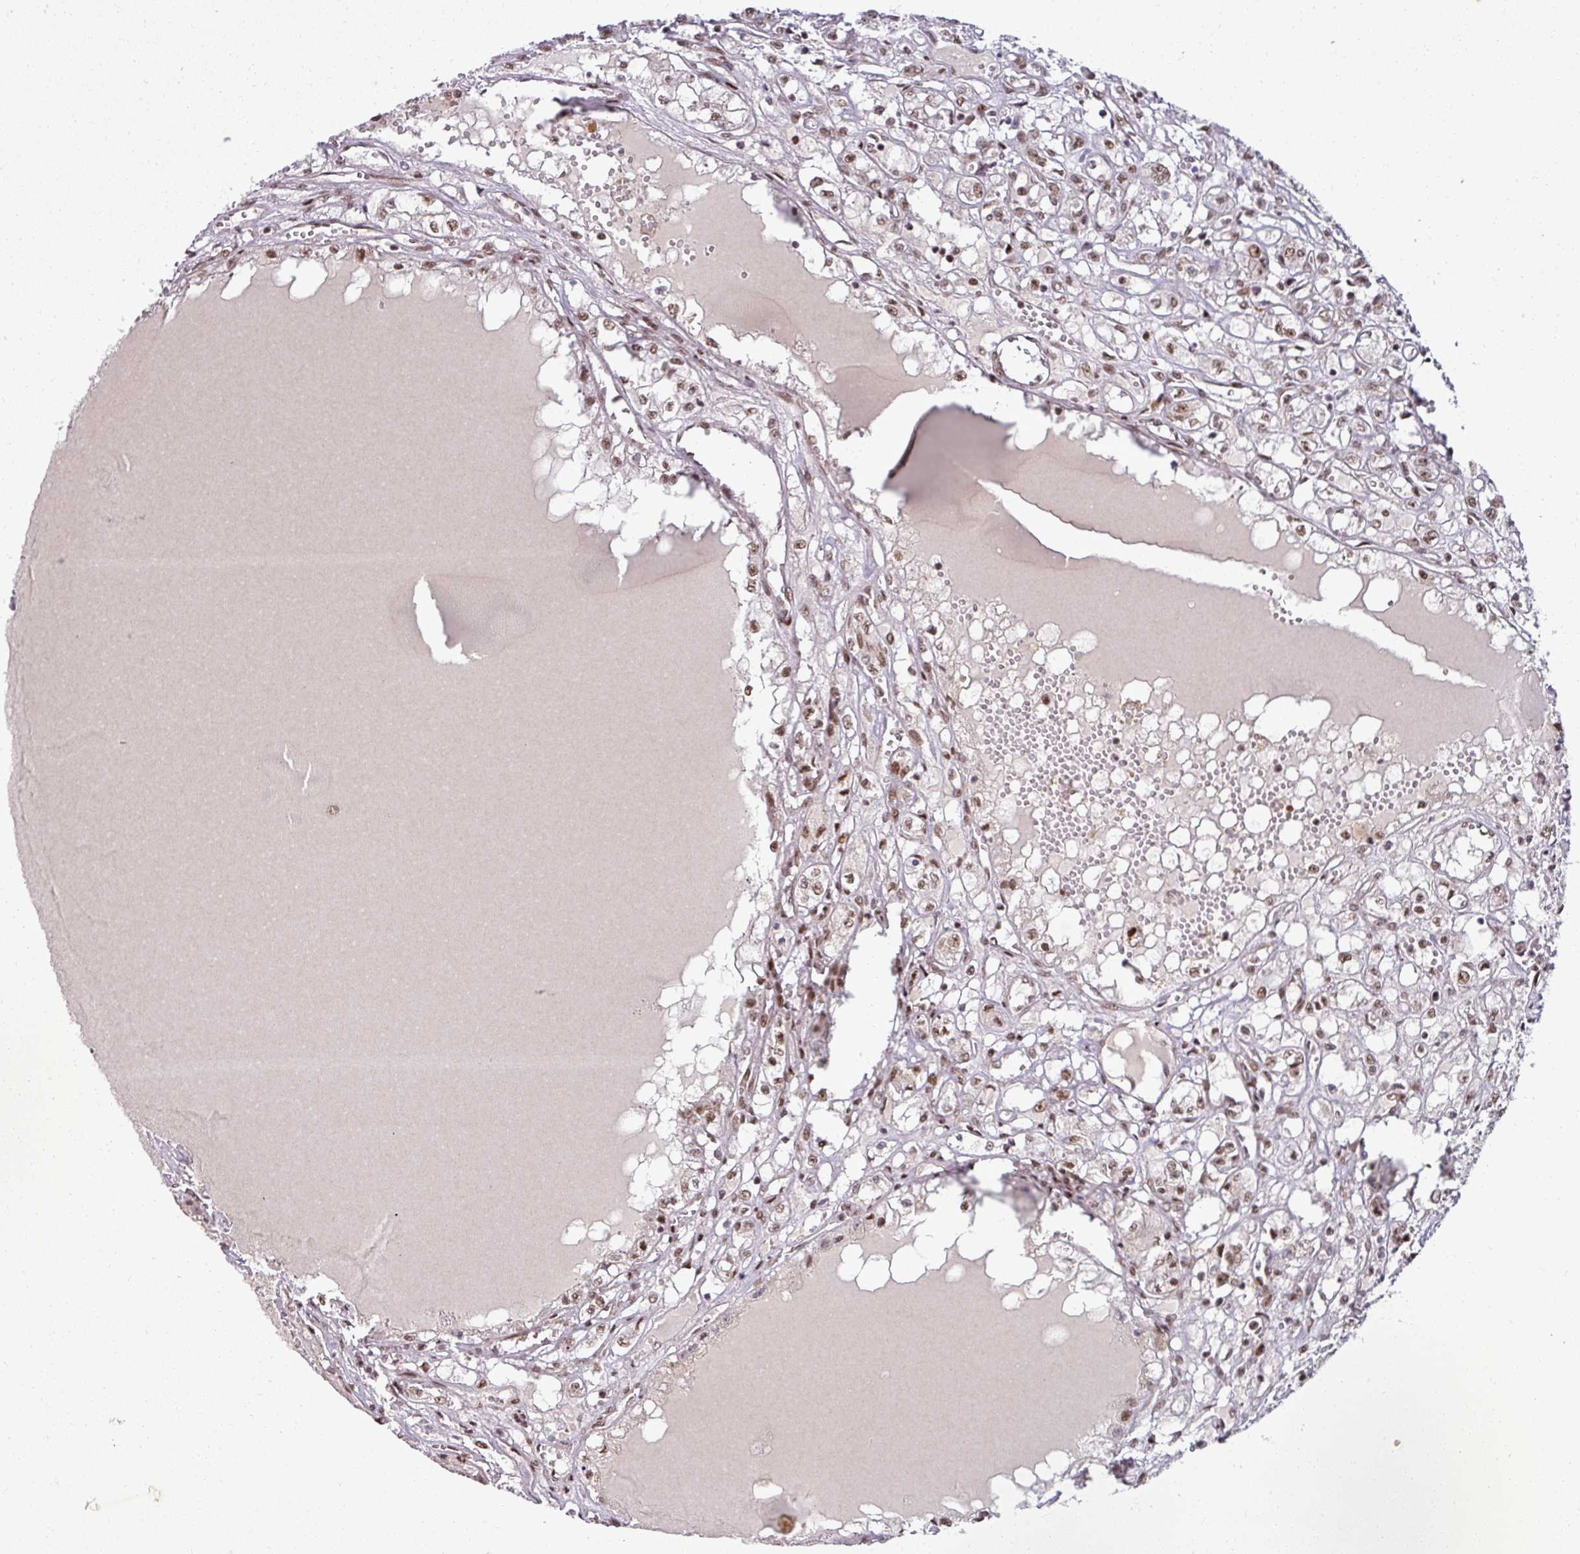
{"staining": {"intensity": "moderate", "quantity": ">75%", "location": "nuclear"}, "tissue": "renal cancer", "cell_type": "Tumor cells", "image_type": "cancer", "snomed": [{"axis": "morphology", "description": "Adenocarcinoma, NOS"}, {"axis": "topography", "description": "Kidney"}], "caption": "Brown immunohistochemical staining in adenocarcinoma (renal) displays moderate nuclear staining in about >75% of tumor cells. Immunohistochemistry (ihc) stains the protein of interest in brown and the nuclei are stained blue.", "gene": "PTPN20", "patient": {"sex": "male", "age": 56}}